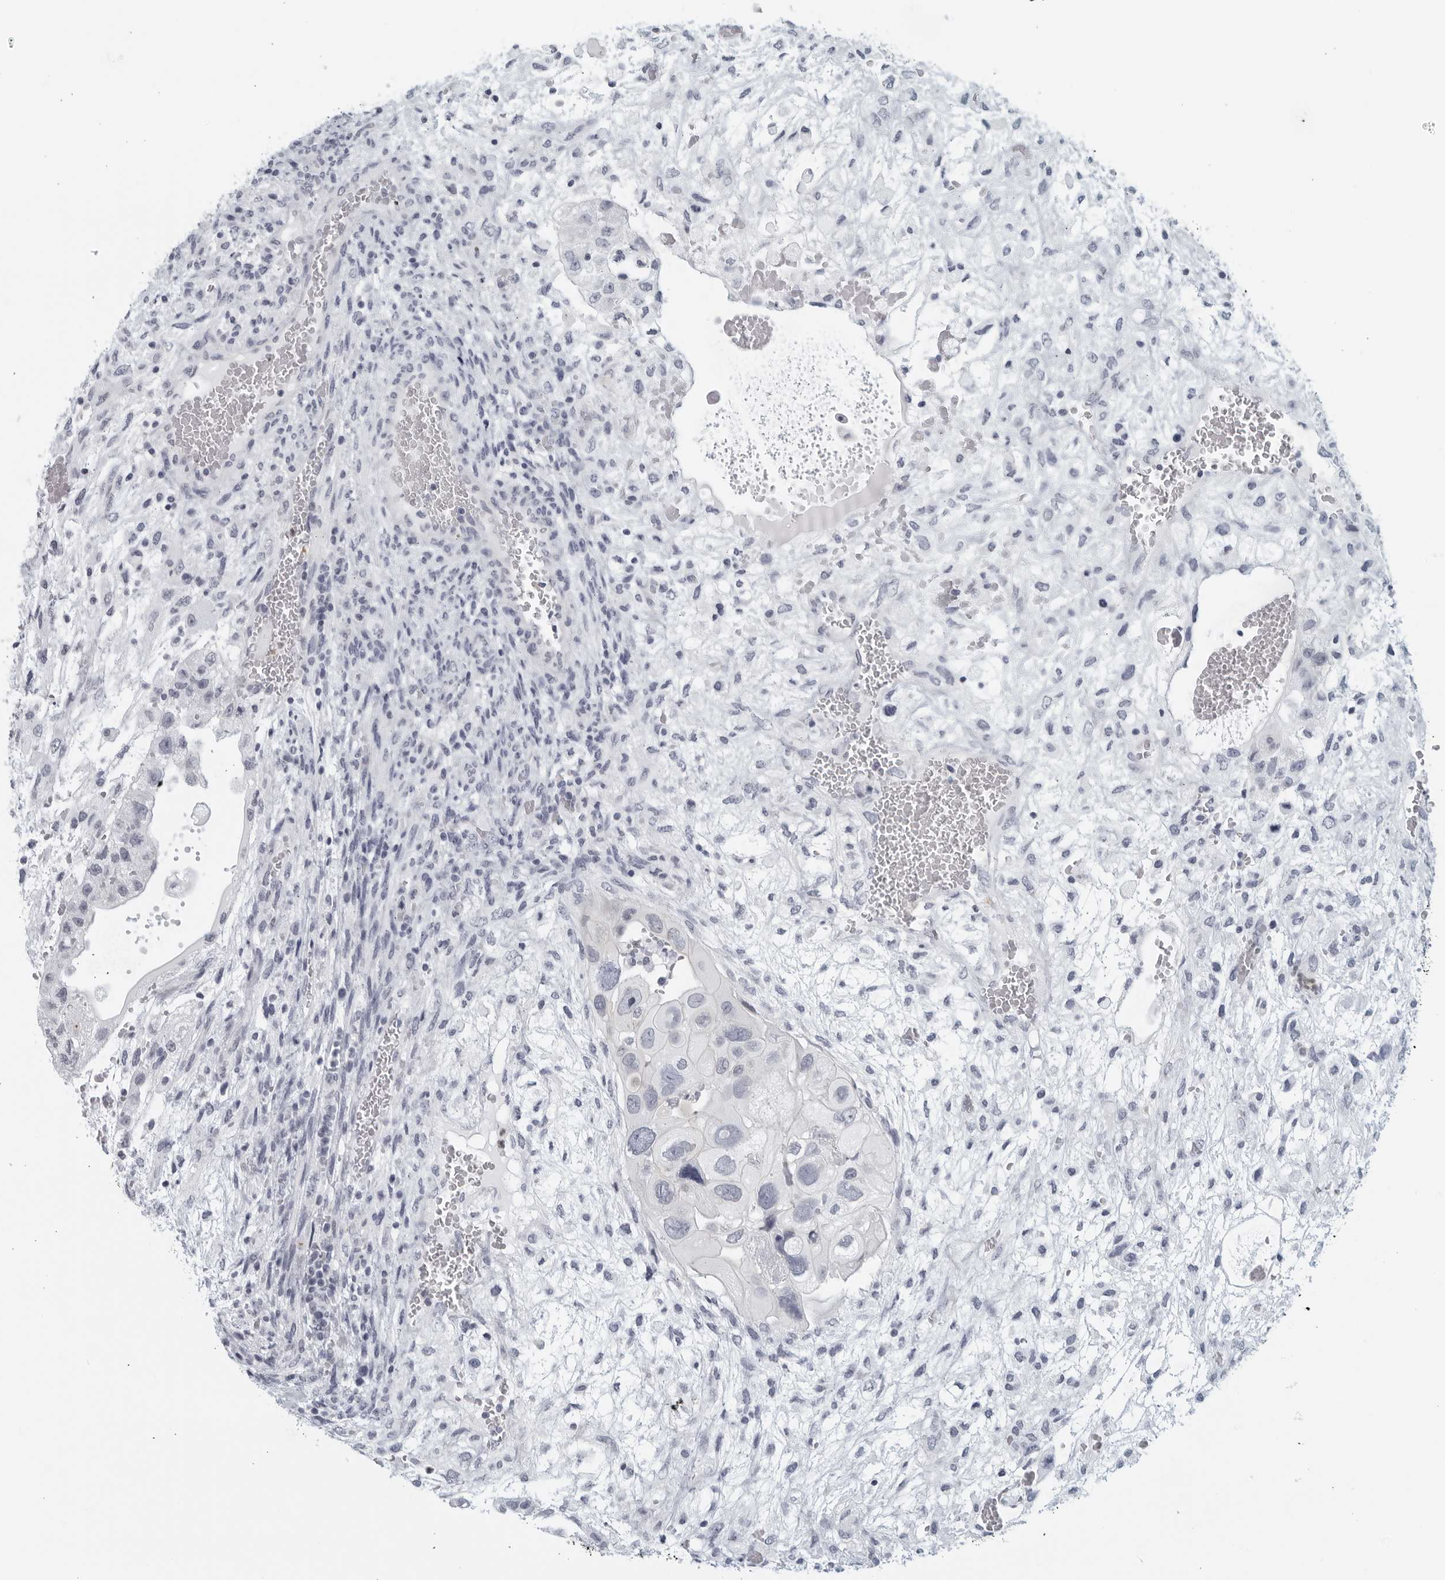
{"staining": {"intensity": "negative", "quantity": "none", "location": "none"}, "tissue": "testis cancer", "cell_type": "Tumor cells", "image_type": "cancer", "snomed": [{"axis": "morphology", "description": "Carcinoma, Embryonal, NOS"}, {"axis": "topography", "description": "Testis"}], "caption": "Embryonal carcinoma (testis) was stained to show a protein in brown. There is no significant staining in tumor cells.", "gene": "KLK7", "patient": {"sex": "male", "age": 36}}